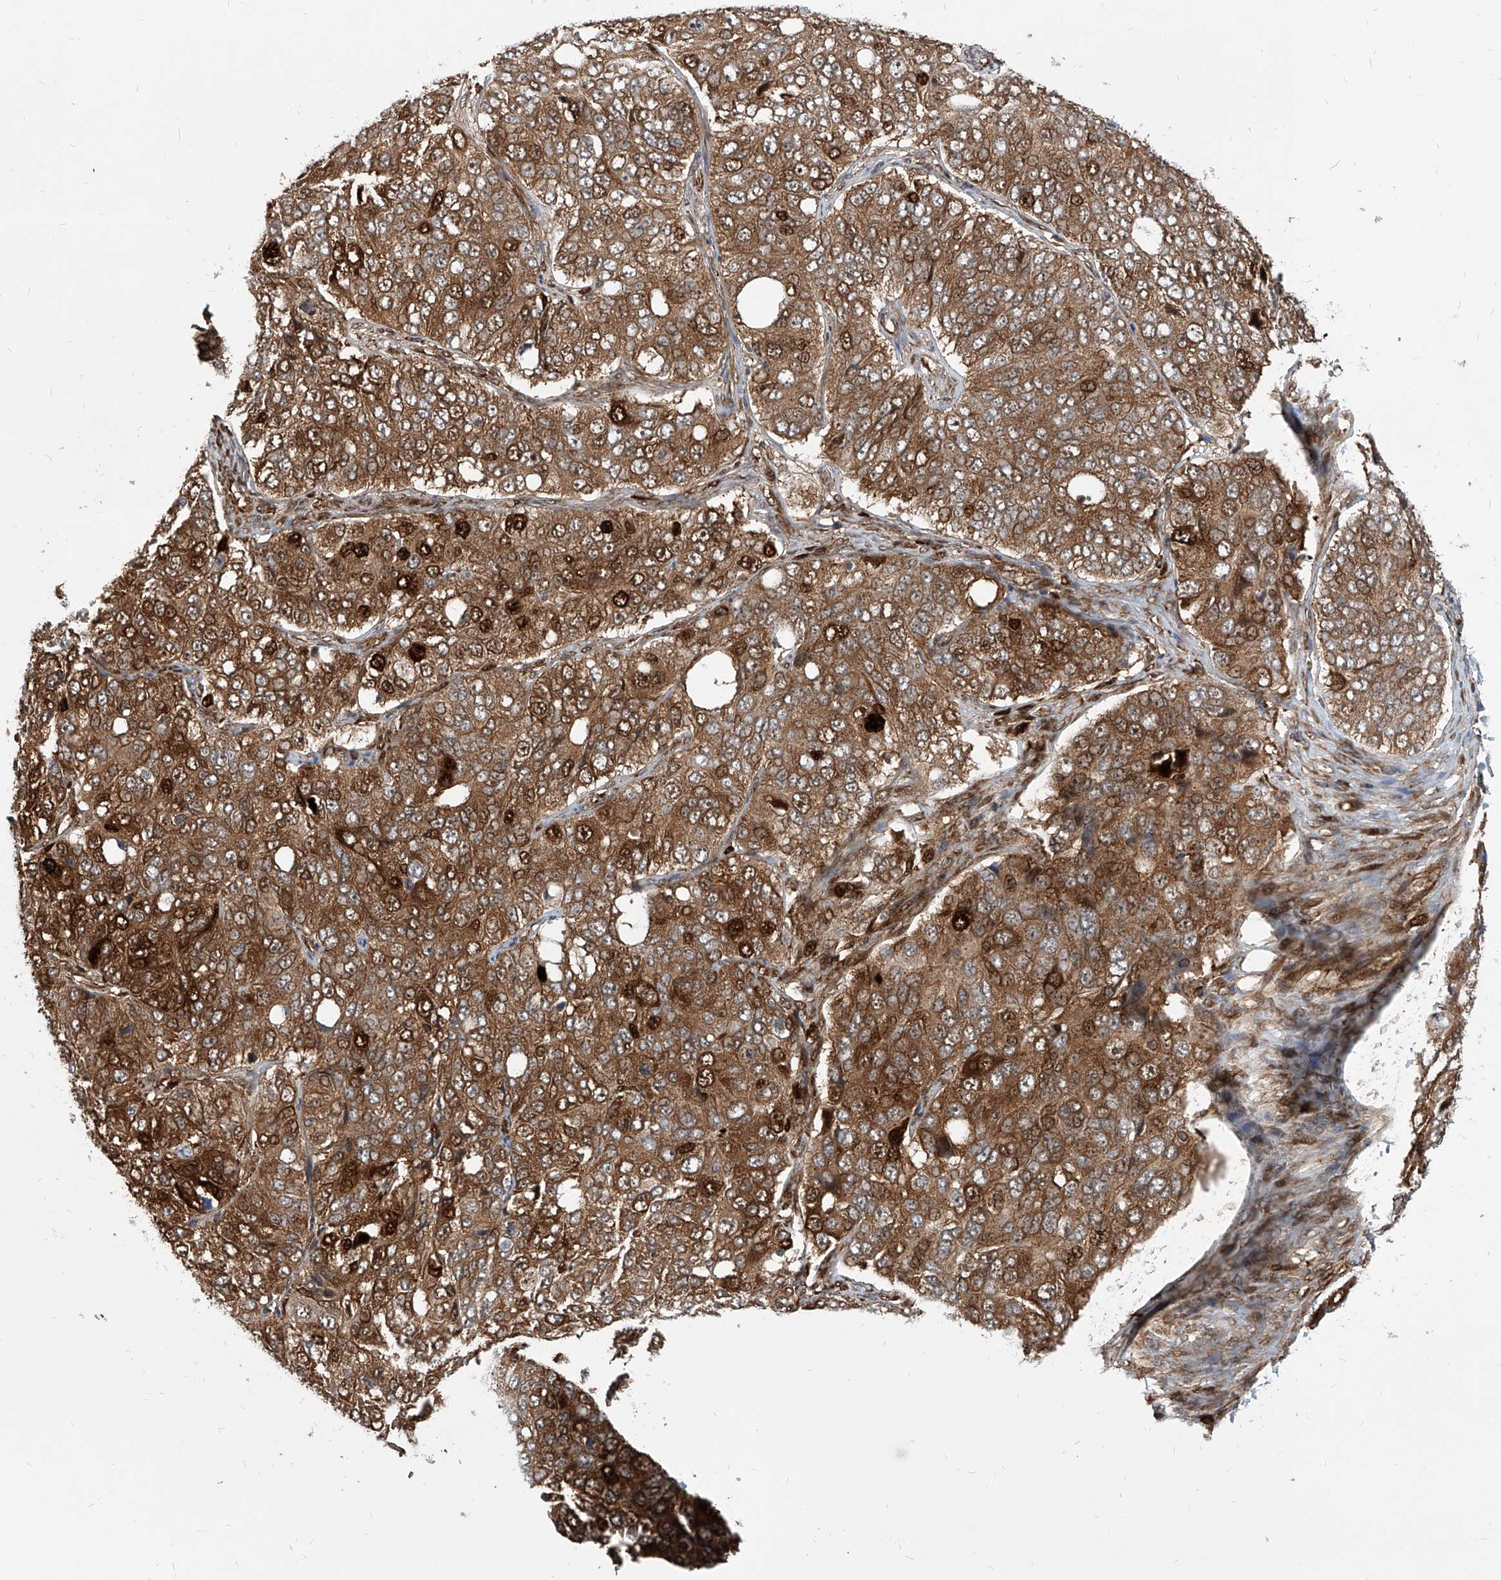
{"staining": {"intensity": "strong", "quantity": ">75%", "location": "cytoplasmic/membranous,nuclear"}, "tissue": "ovarian cancer", "cell_type": "Tumor cells", "image_type": "cancer", "snomed": [{"axis": "morphology", "description": "Carcinoma, endometroid"}, {"axis": "topography", "description": "Ovary"}], "caption": "Tumor cells show strong cytoplasmic/membranous and nuclear positivity in about >75% of cells in ovarian cancer. (DAB (3,3'-diaminobenzidine) IHC, brown staining for protein, blue staining for nuclei).", "gene": "MAGED2", "patient": {"sex": "female", "age": 51}}